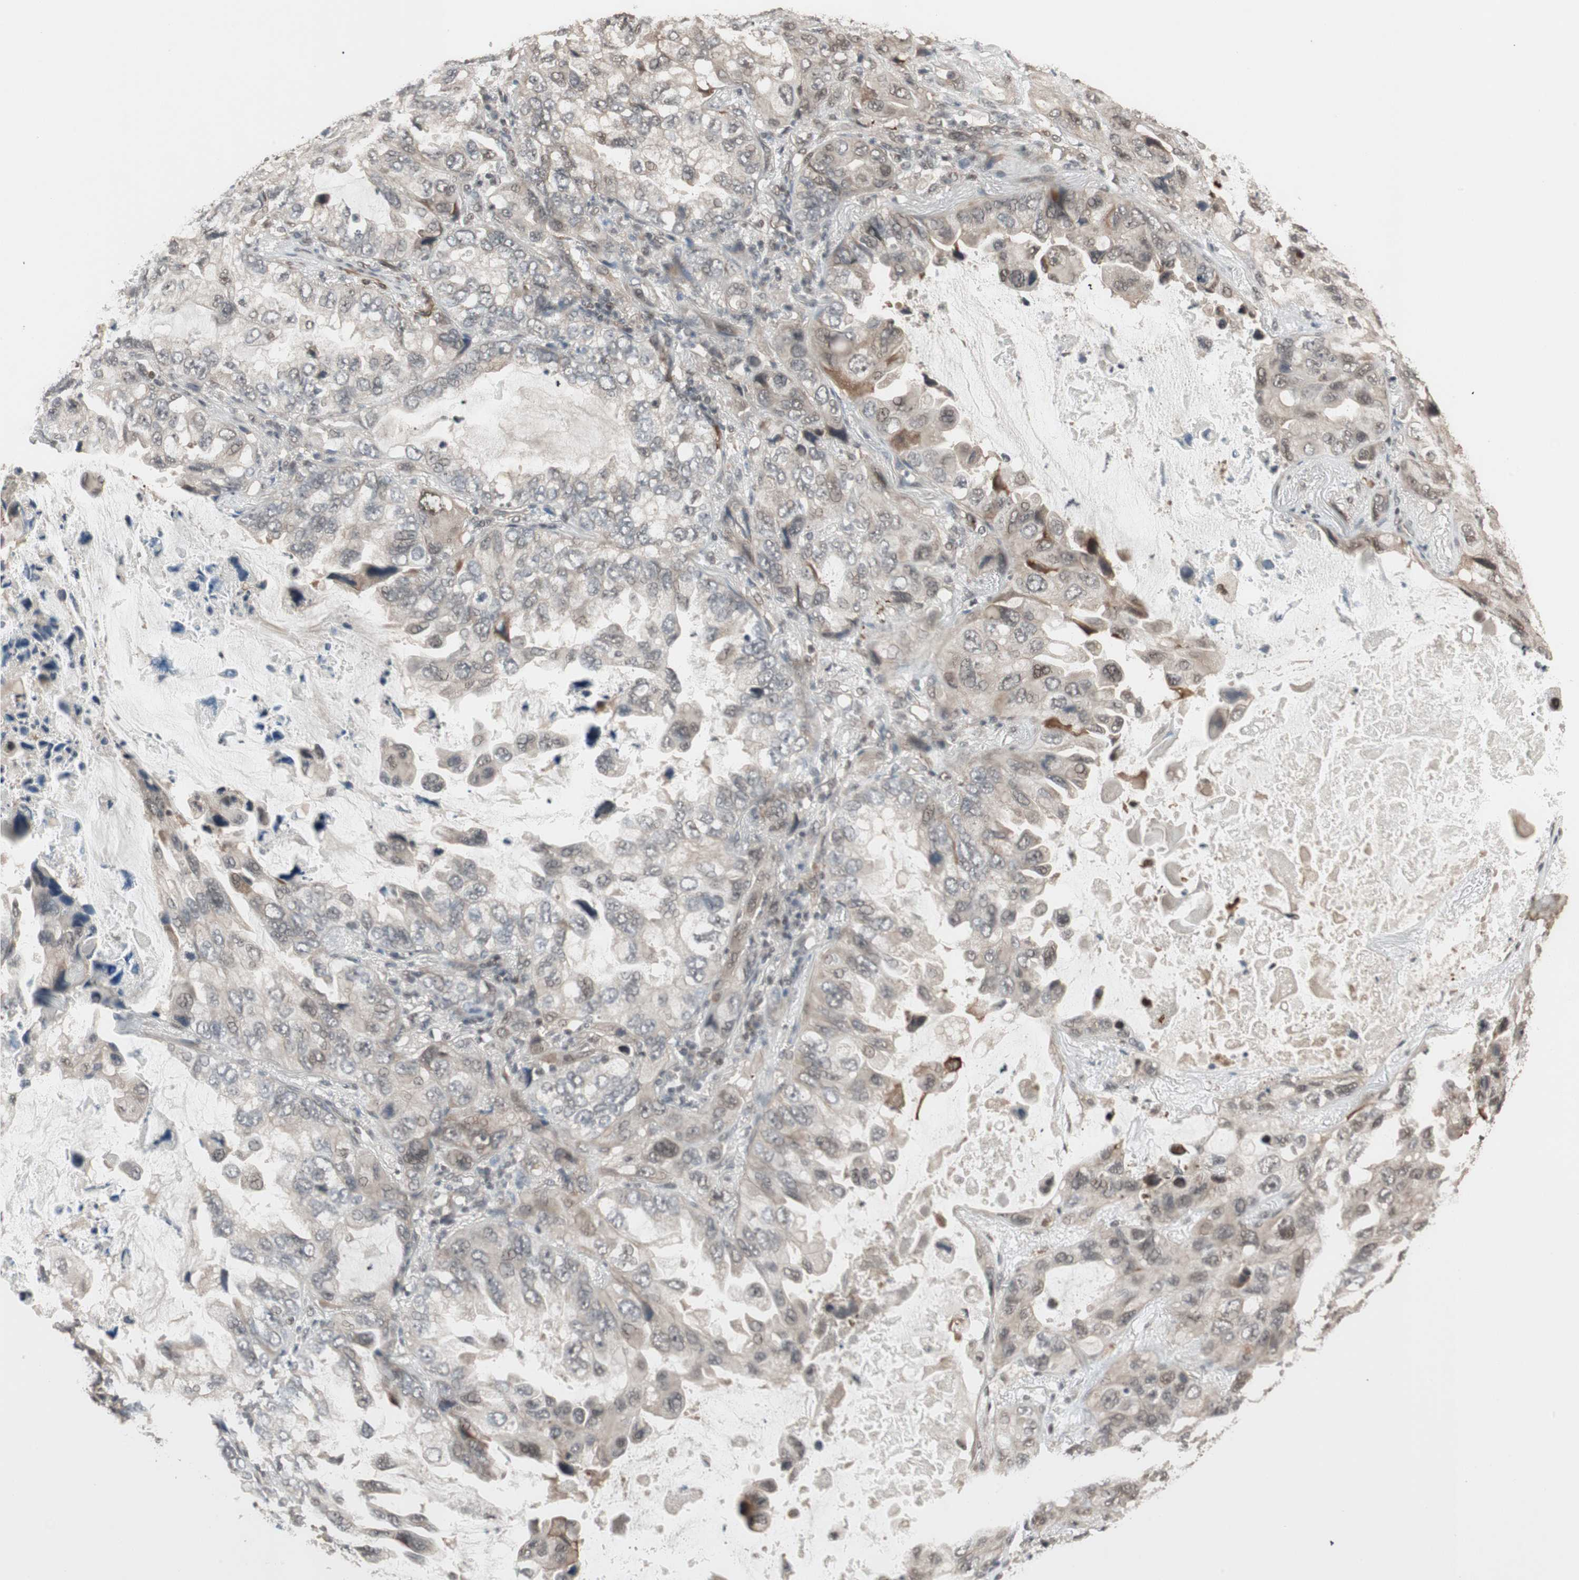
{"staining": {"intensity": "weak", "quantity": "<25%", "location": "cytoplasmic/membranous"}, "tissue": "lung cancer", "cell_type": "Tumor cells", "image_type": "cancer", "snomed": [{"axis": "morphology", "description": "Squamous cell carcinoma, NOS"}, {"axis": "topography", "description": "Lung"}], "caption": "Photomicrograph shows no protein expression in tumor cells of lung cancer (squamous cell carcinoma) tissue.", "gene": "DRAP1", "patient": {"sex": "female", "age": 73}}